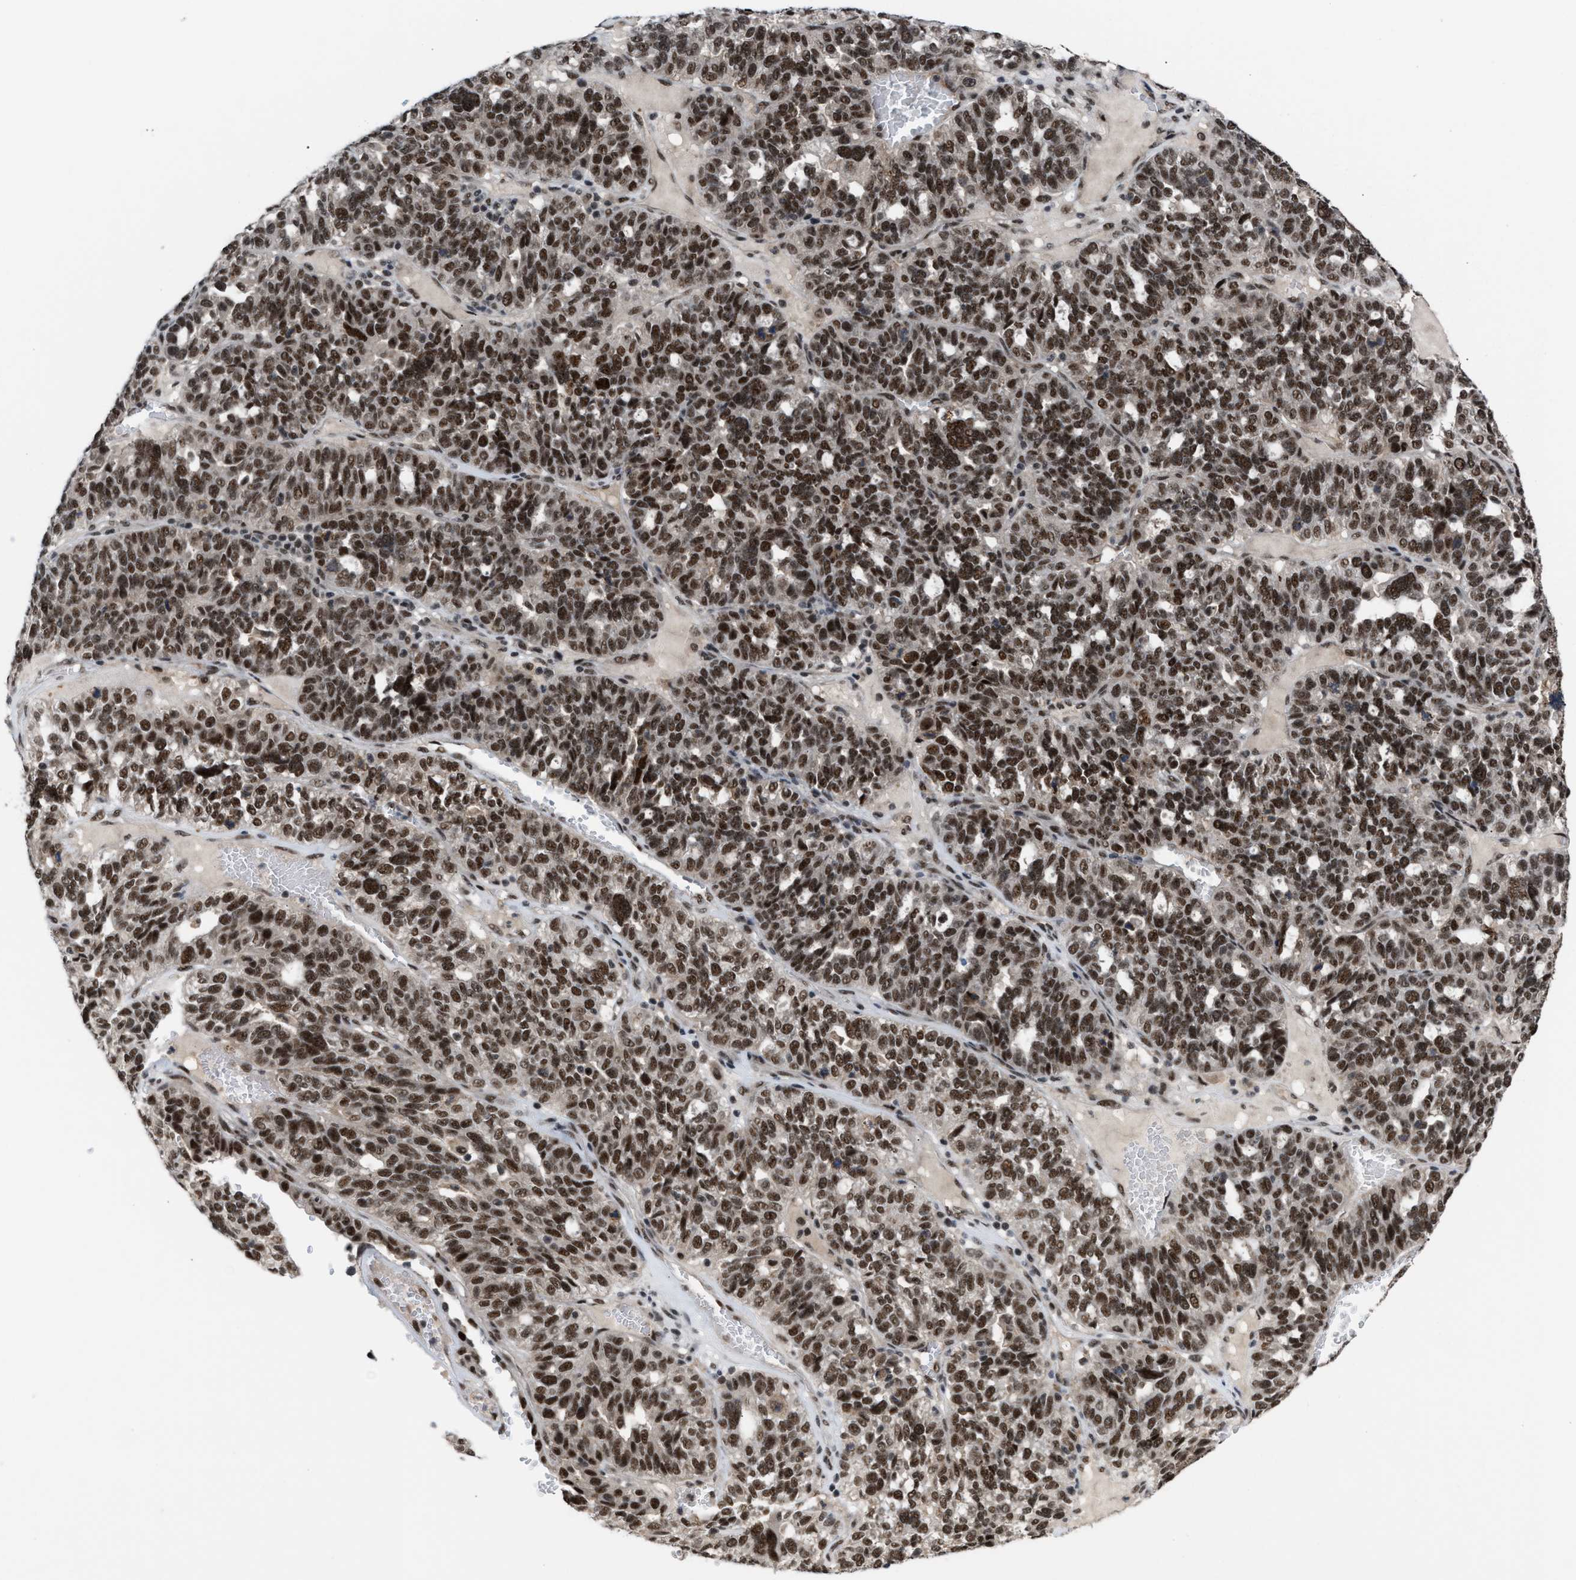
{"staining": {"intensity": "strong", "quantity": ">75%", "location": "nuclear"}, "tissue": "ovarian cancer", "cell_type": "Tumor cells", "image_type": "cancer", "snomed": [{"axis": "morphology", "description": "Cystadenocarcinoma, serous, NOS"}, {"axis": "topography", "description": "Ovary"}], "caption": "Strong nuclear expression is identified in about >75% of tumor cells in serous cystadenocarcinoma (ovarian). (brown staining indicates protein expression, while blue staining denotes nuclei).", "gene": "PRPF4", "patient": {"sex": "female", "age": 59}}